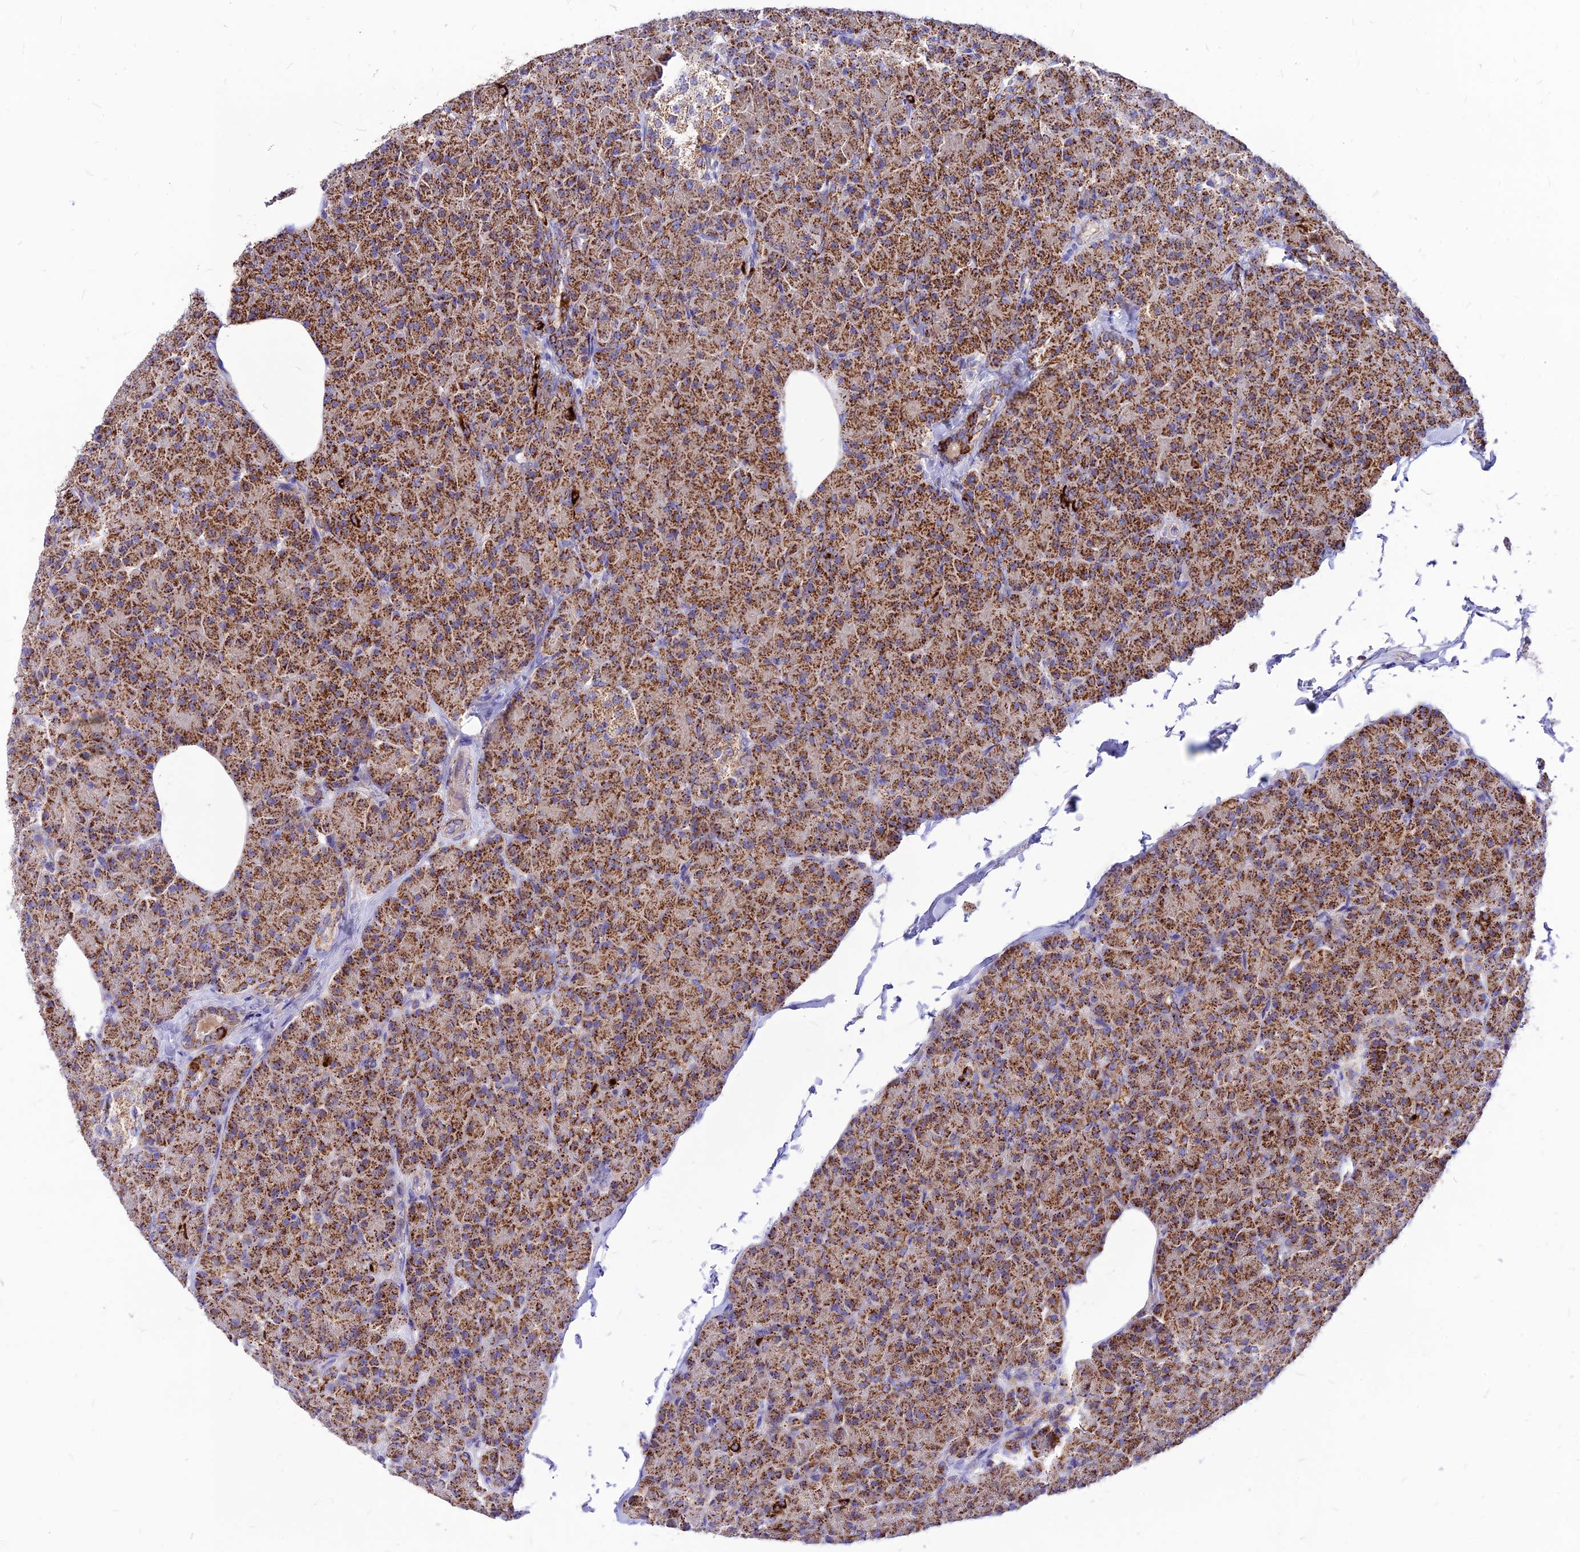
{"staining": {"intensity": "strong", "quantity": ">75%", "location": "cytoplasmic/membranous"}, "tissue": "pancreas", "cell_type": "Exocrine glandular cells", "image_type": "normal", "snomed": [{"axis": "morphology", "description": "Normal tissue, NOS"}, {"axis": "topography", "description": "Pancreas"}], "caption": "Protein expression analysis of unremarkable human pancreas reveals strong cytoplasmic/membranous positivity in about >75% of exocrine glandular cells.", "gene": "ECI1", "patient": {"sex": "female", "age": 43}}